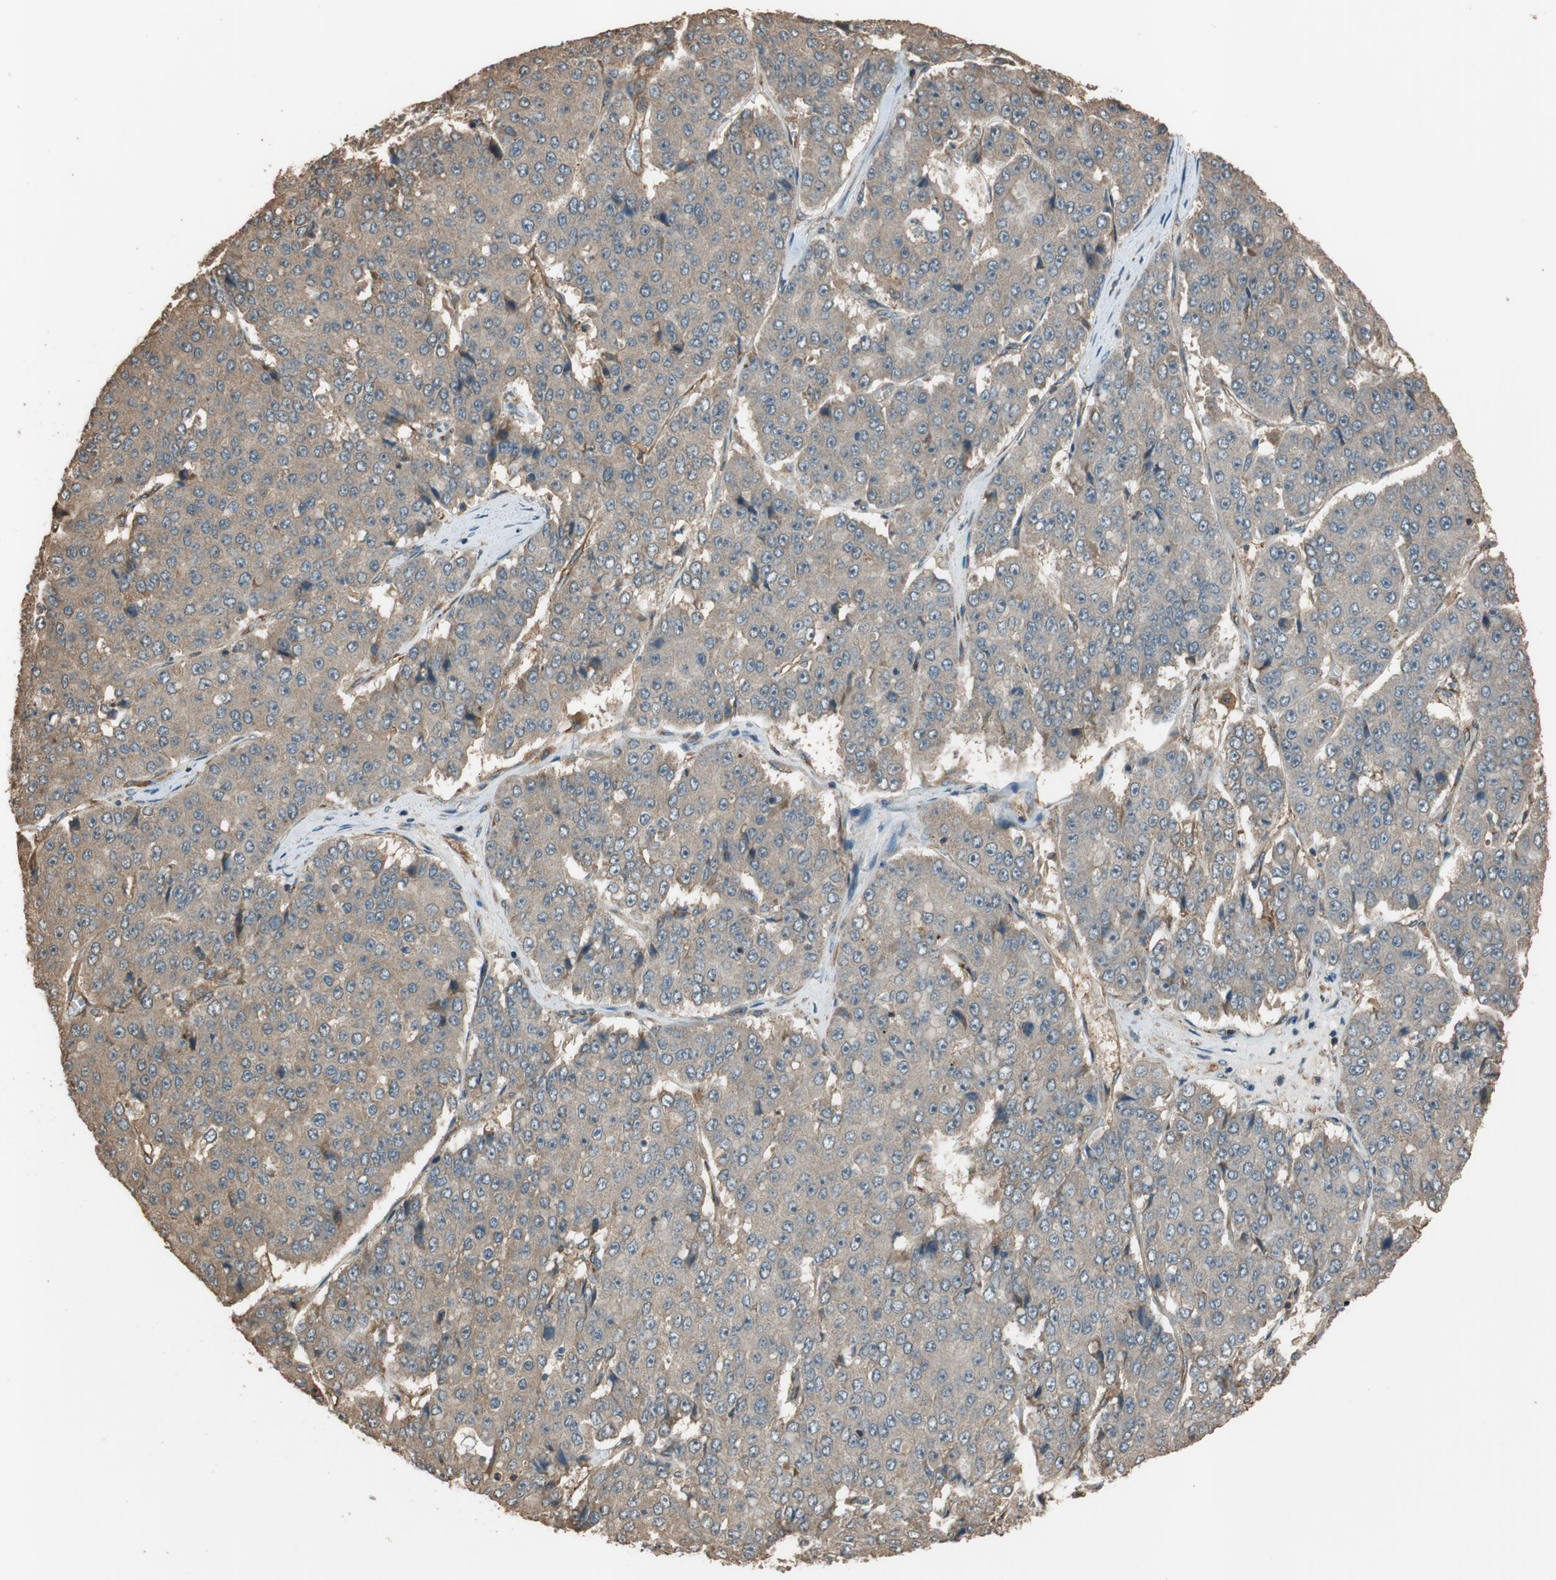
{"staining": {"intensity": "weak", "quantity": "<25%", "location": "cytoplasmic/membranous"}, "tissue": "pancreatic cancer", "cell_type": "Tumor cells", "image_type": "cancer", "snomed": [{"axis": "morphology", "description": "Adenocarcinoma, NOS"}, {"axis": "topography", "description": "Pancreas"}], "caption": "The immunohistochemistry (IHC) histopathology image has no significant expression in tumor cells of adenocarcinoma (pancreatic) tissue.", "gene": "MST1R", "patient": {"sex": "male", "age": 50}}